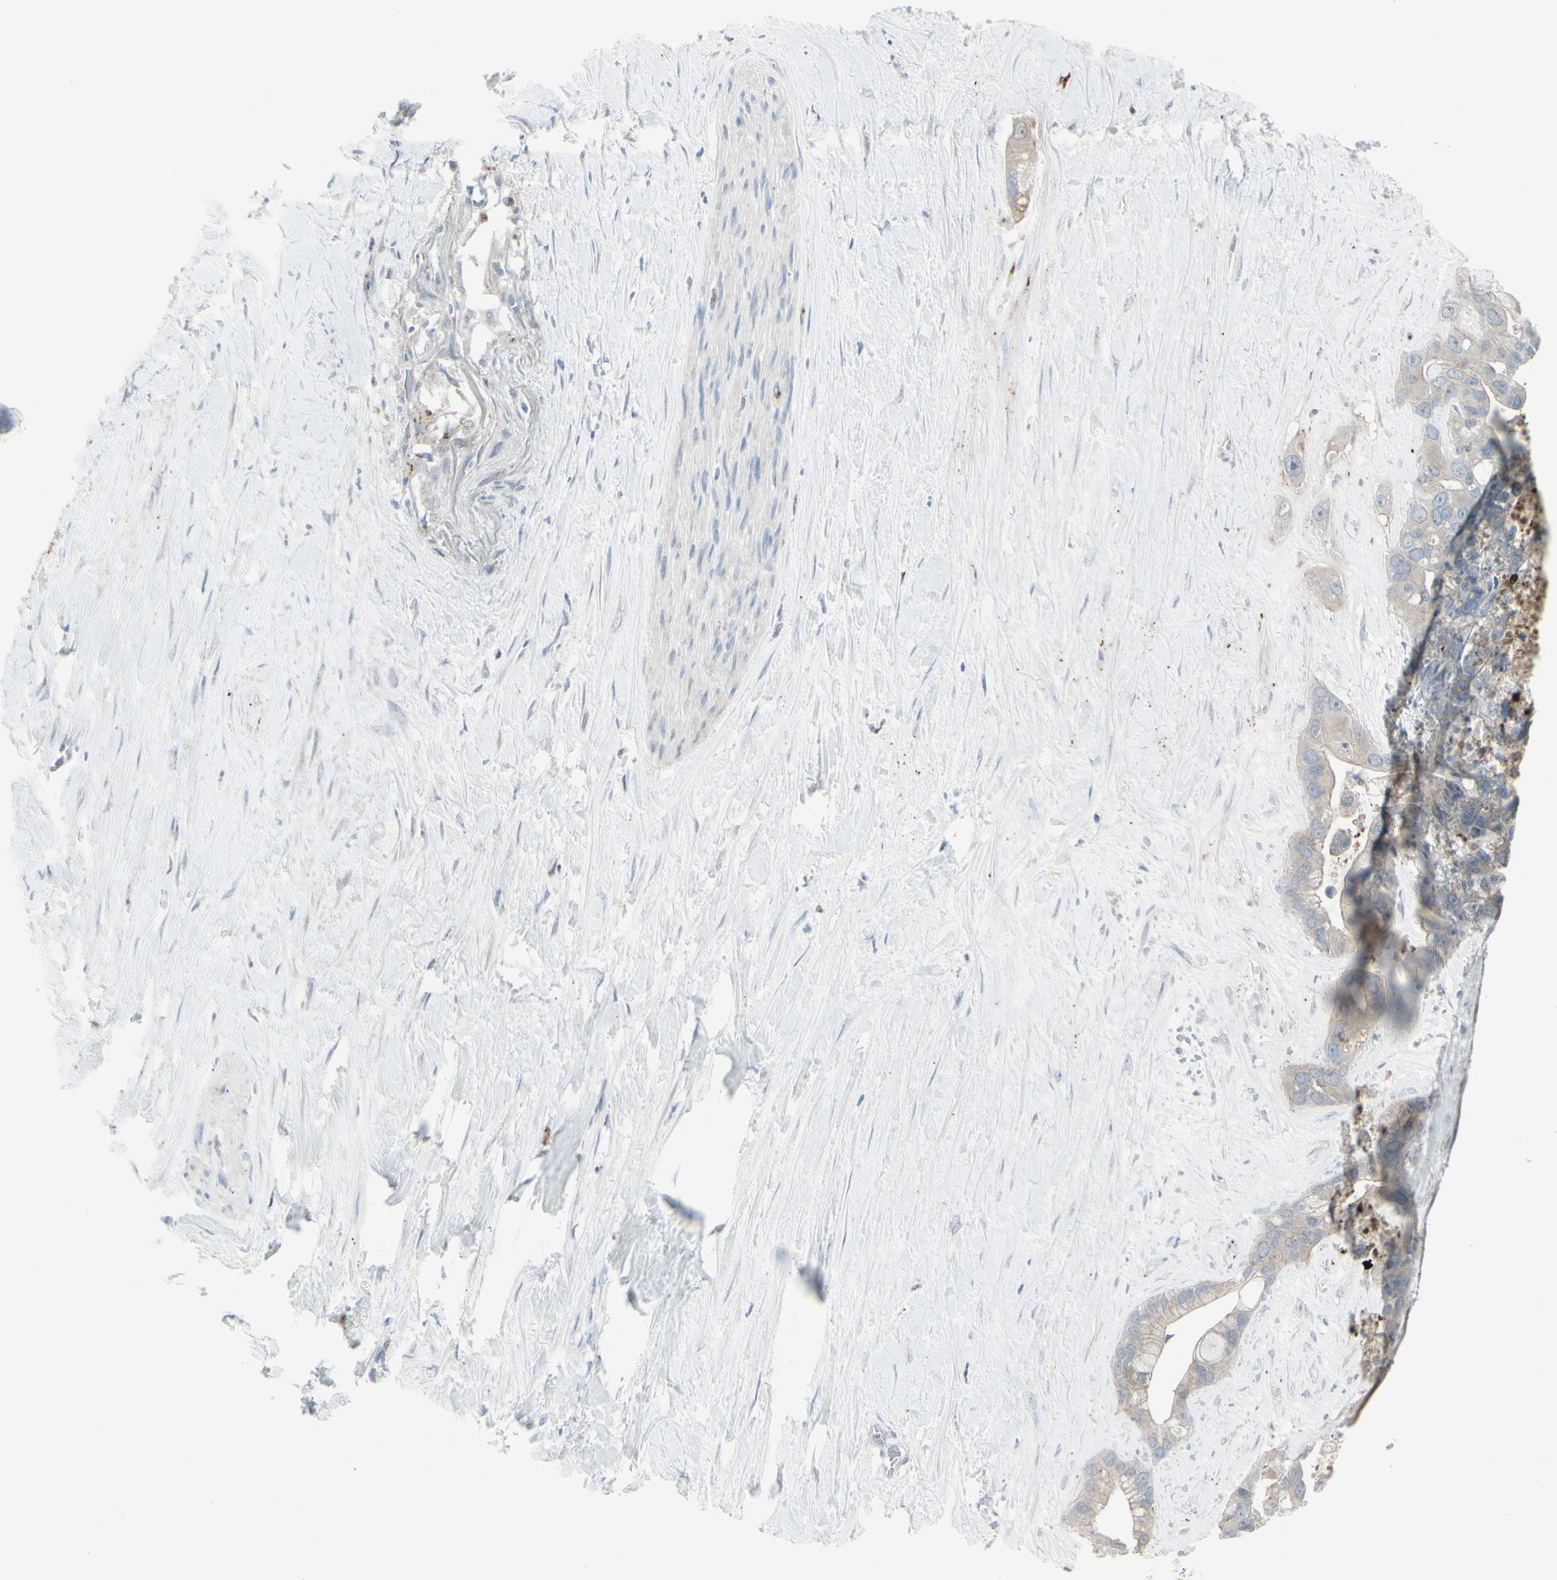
{"staining": {"intensity": "negative", "quantity": "none", "location": "none"}, "tissue": "liver cancer", "cell_type": "Tumor cells", "image_type": "cancer", "snomed": [{"axis": "morphology", "description": "Cholangiocarcinoma"}, {"axis": "topography", "description": "Liver"}], "caption": "Immunohistochemical staining of liver cholangiocarcinoma shows no significant positivity in tumor cells. (DAB (3,3'-diaminobenzidine) immunohistochemistry, high magnification).", "gene": "GALNT6", "patient": {"sex": "female", "age": 65}}